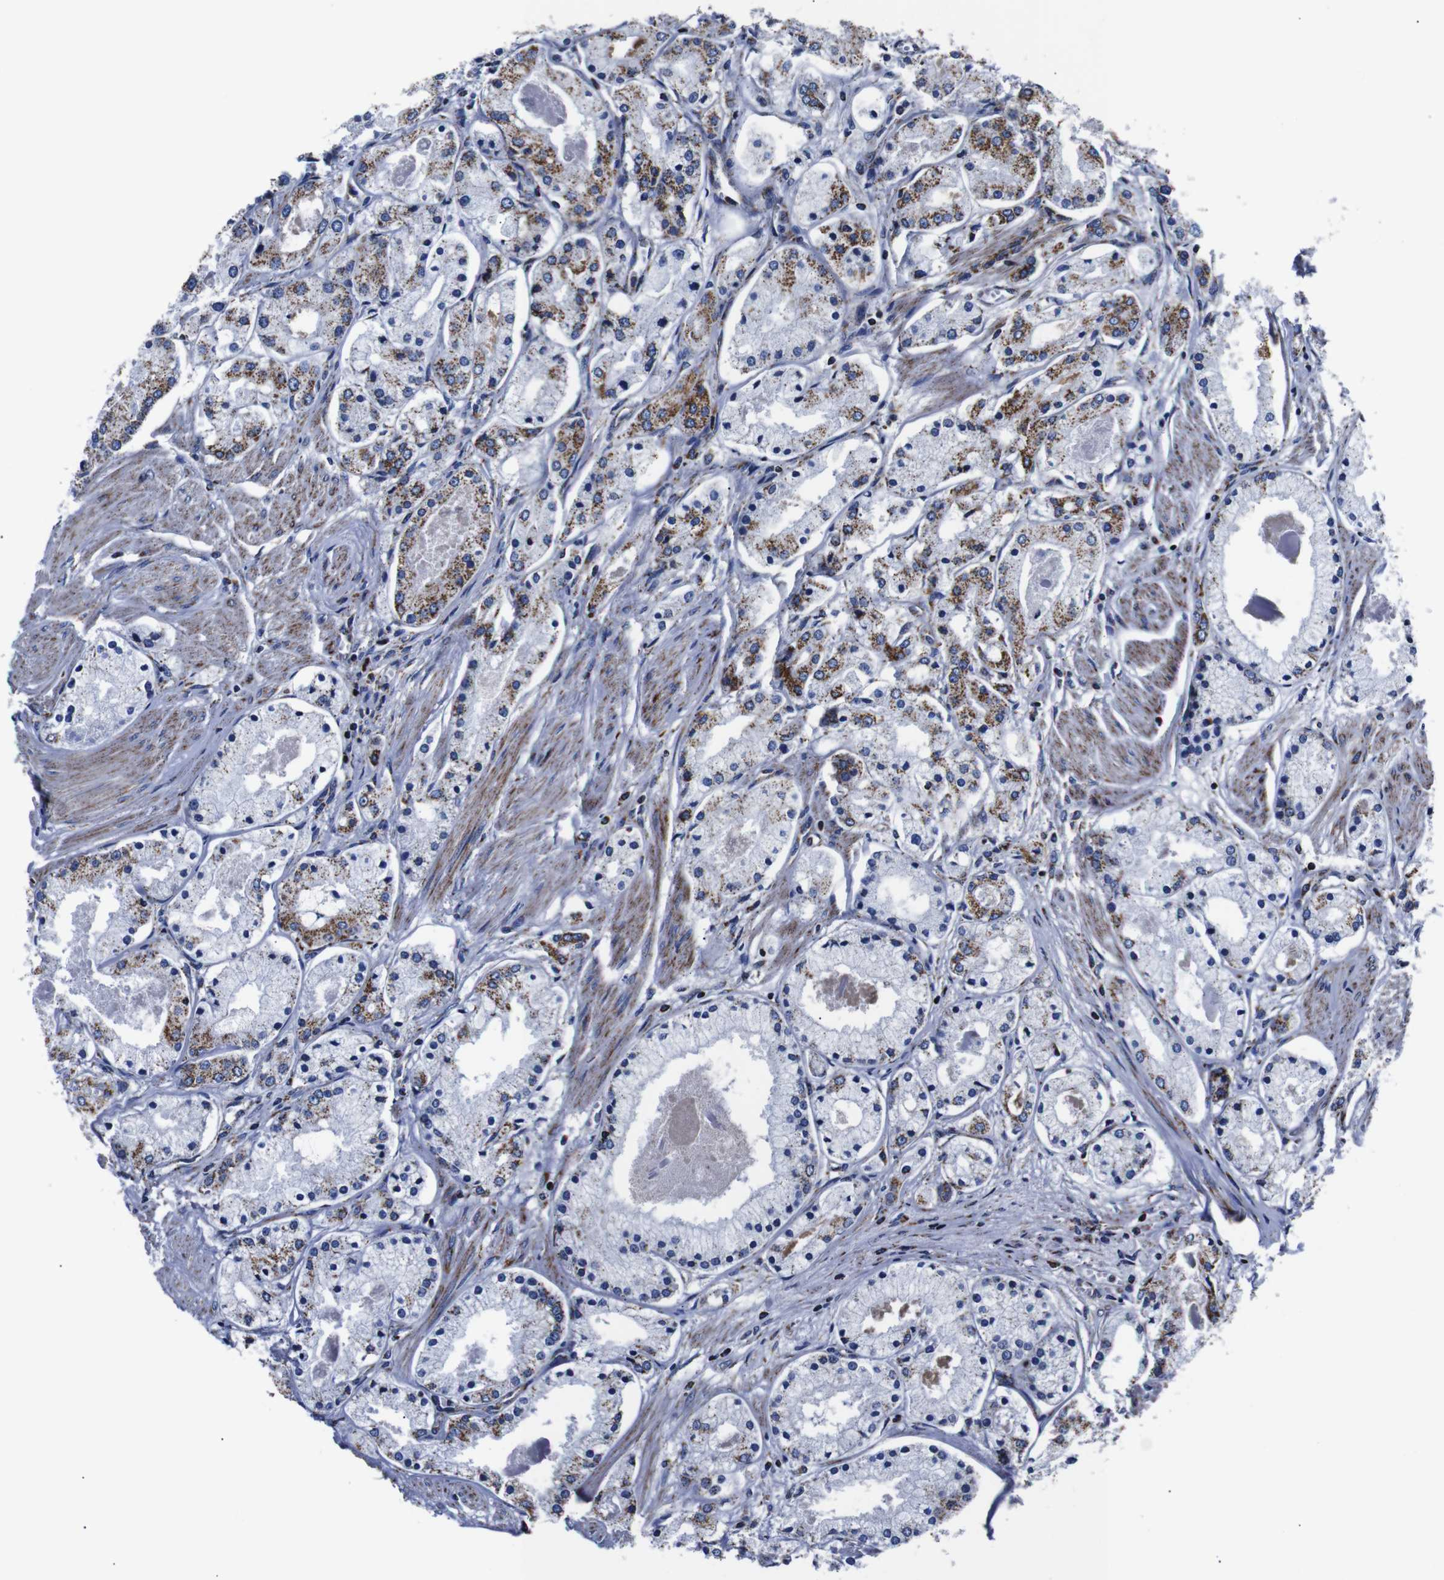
{"staining": {"intensity": "moderate", "quantity": "25%-75%", "location": "cytoplasmic/membranous"}, "tissue": "prostate cancer", "cell_type": "Tumor cells", "image_type": "cancer", "snomed": [{"axis": "morphology", "description": "Adenocarcinoma, High grade"}, {"axis": "topography", "description": "Prostate"}], "caption": "There is medium levels of moderate cytoplasmic/membranous staining in tumor cells of adenocarcinoma (high-grade) (prostate), as demonstrated by immunohistochemical staining (brown color).", "gene": "FKBP9", "patient": {"sex": "male", "age": 66}}